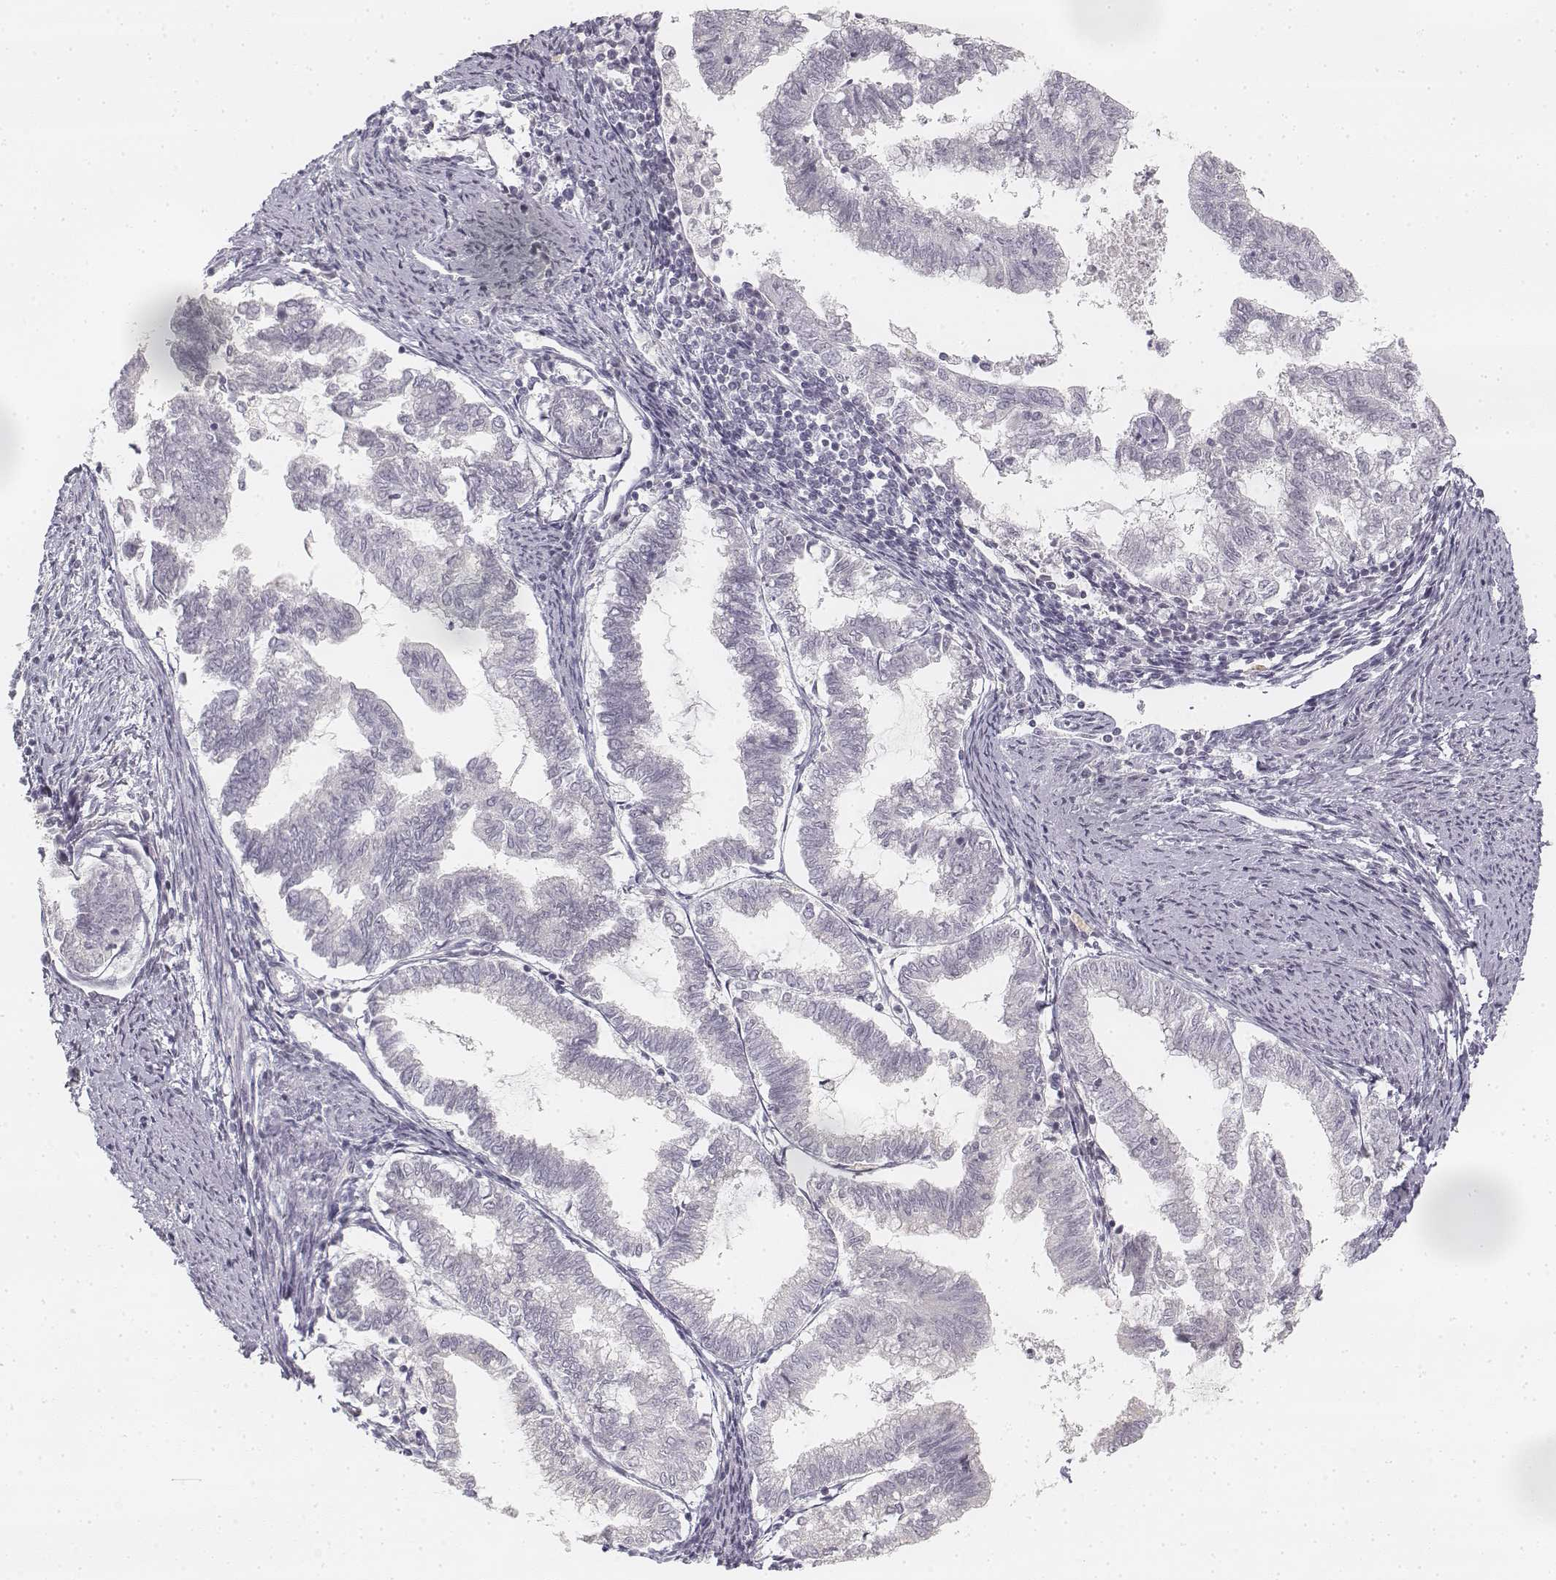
{"staining": {"intensity": "negative", "quantity": "none", "location": "none"}, "tissue": "endometrial cancer", "cell_type": "Tumor cells", "image_type": "cancer", "snomed": [{"axis": "morphology", "description": "Adenocarcinoma, NOS"}, {"axis": "topography", "description": "Endometrium"}], "caption": "This histopathology image is of endometrial adenocarcinoma stained with immunohistochemistry (IHC) to label a protein in brown with the nuclei are counter-stained blue. There is no staining in tumor cells. (DAB (3,3'-diaminobenzidine) immunohistochemistry, high magnification).", "gene": "DSG4", "patient": {"sex": "female", "age": 79}}